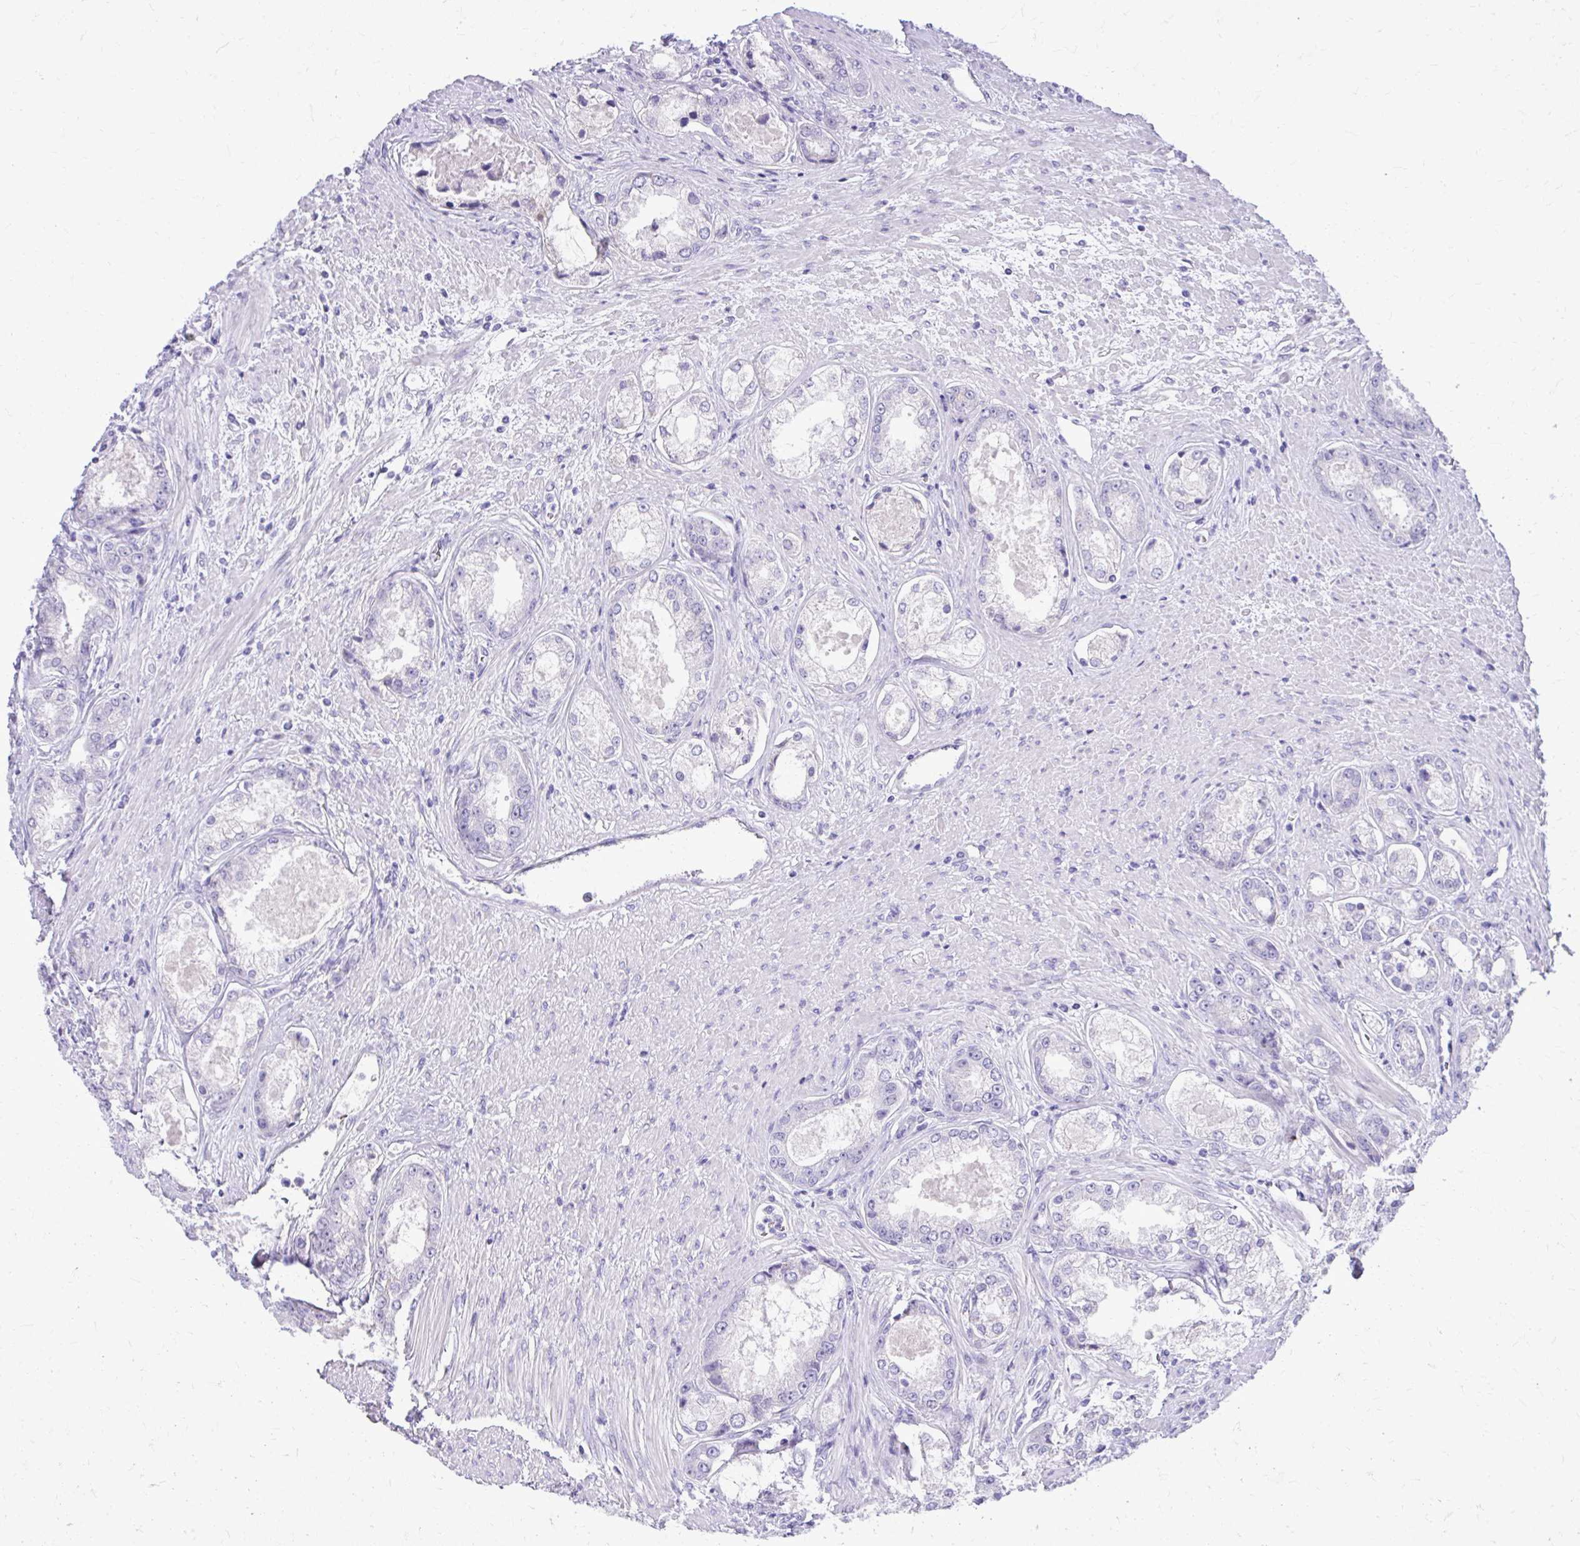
{"staining": {"intensity": "negative", "quantity": "none", "location": "none"}, "tissue": "prostate cancer", "cell_type": "Tumor cells", "image_type": "cancer", "snomed": [{"axis": "morphology", "description": "Adenocarcinoma, Low grade"}, {"axis": "topography", "description": "Prostate"}], "caption": "Immunohistochemistry of prostate cancer (adenocarcinoma (low-grade)) displays no staining in tumor cells. Nuclei are stained in blue.", "gene": "BCL6B", "patient": {"sex": "male", "age": 68}}